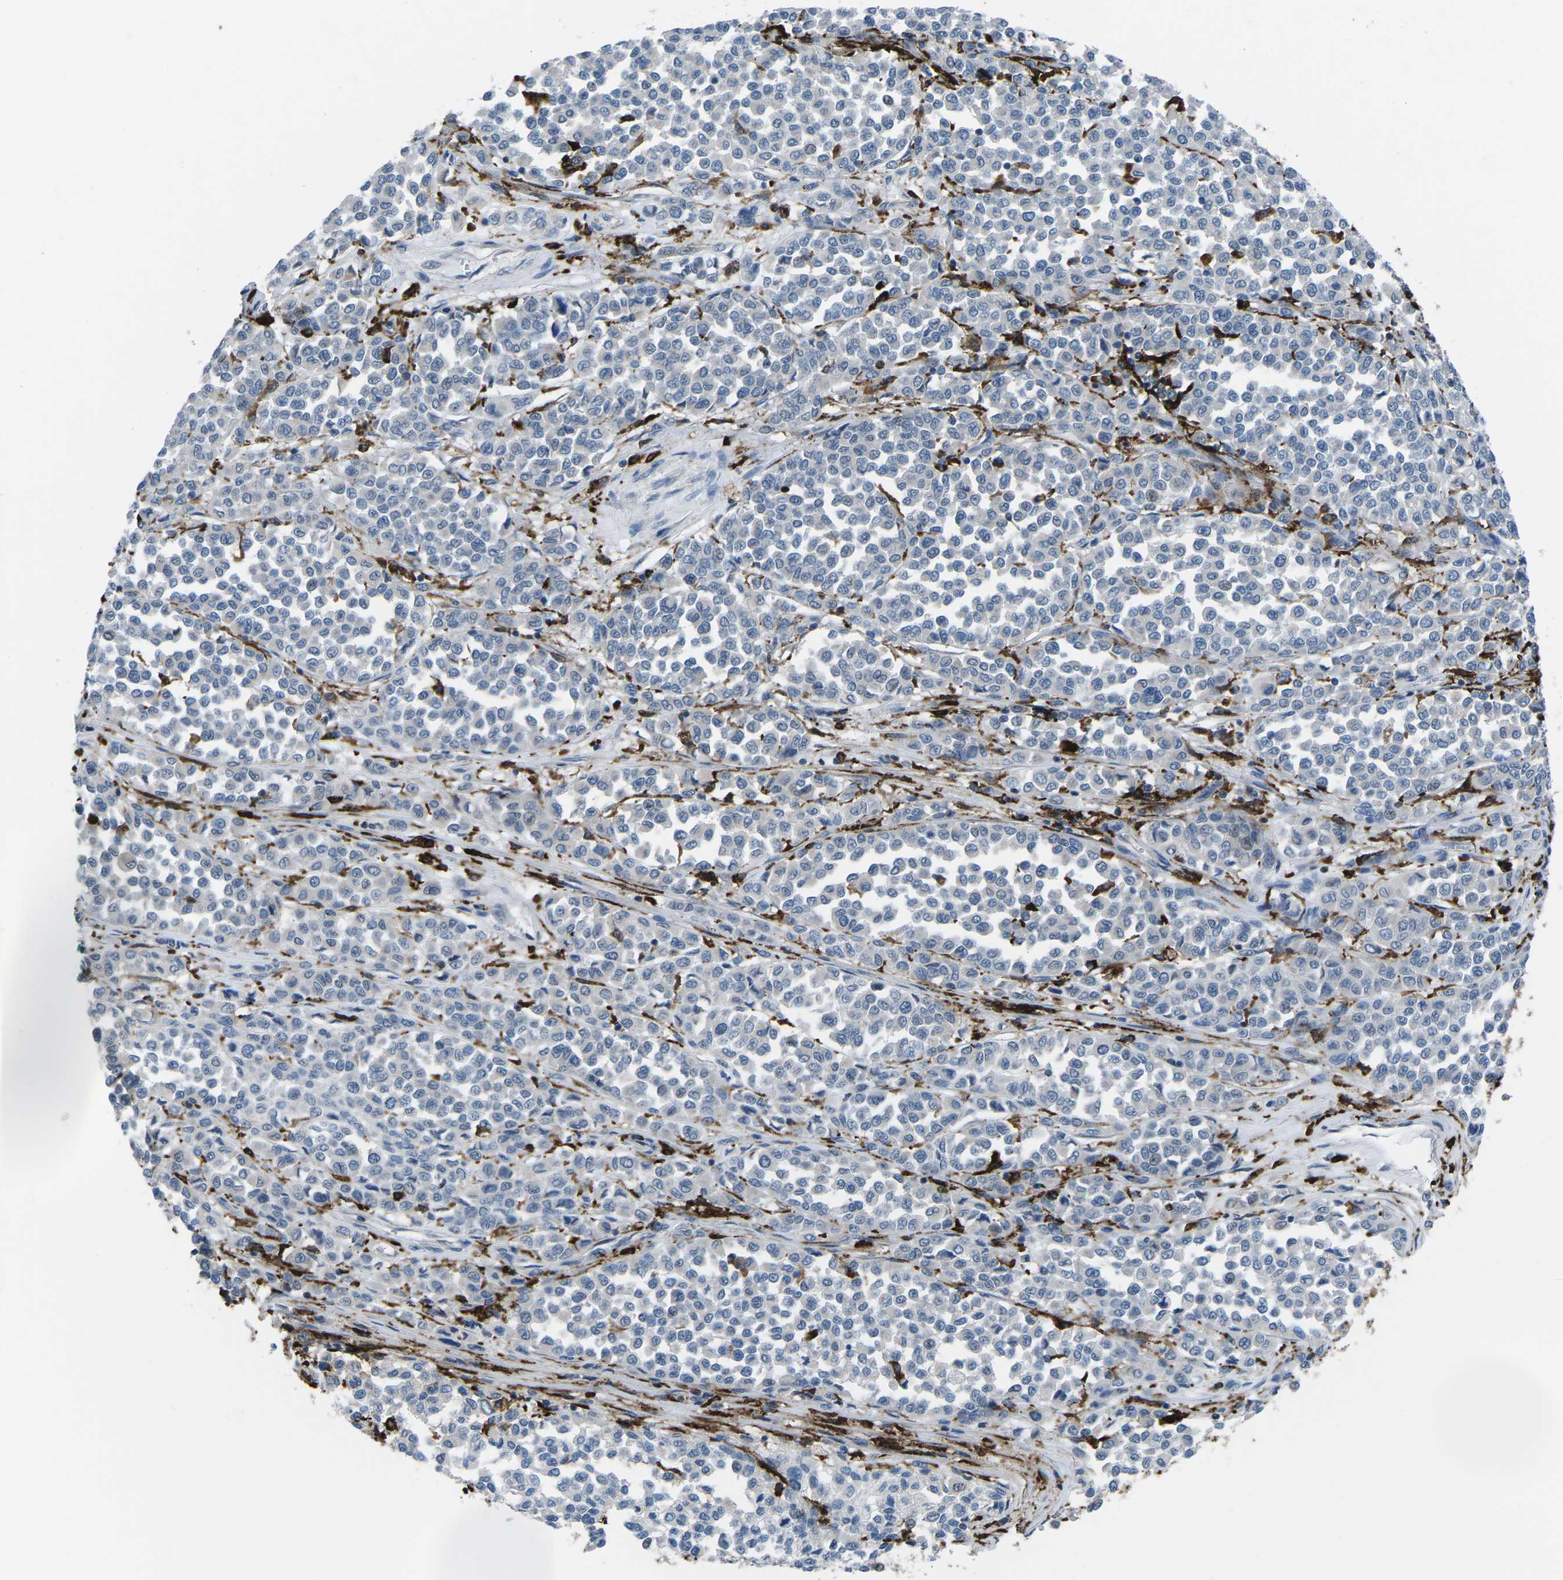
{"staining": {"intensity": "negative", "quantity": "none", "location": "none"}, "tissue": "melanoma", "cell_type": "Tumor cells", "image_type": "cancer", "snomed": [{"axis": "morphology", "description": "Malignant melanoma, Metastatic site"}, {"axis": "topography", "description": "Pancreas"}], "caption": "Tumor cells show no significant protein positivity in melanoma.", "gene": "PTPN1", "patient": {"sex": "female", "age": 30}}